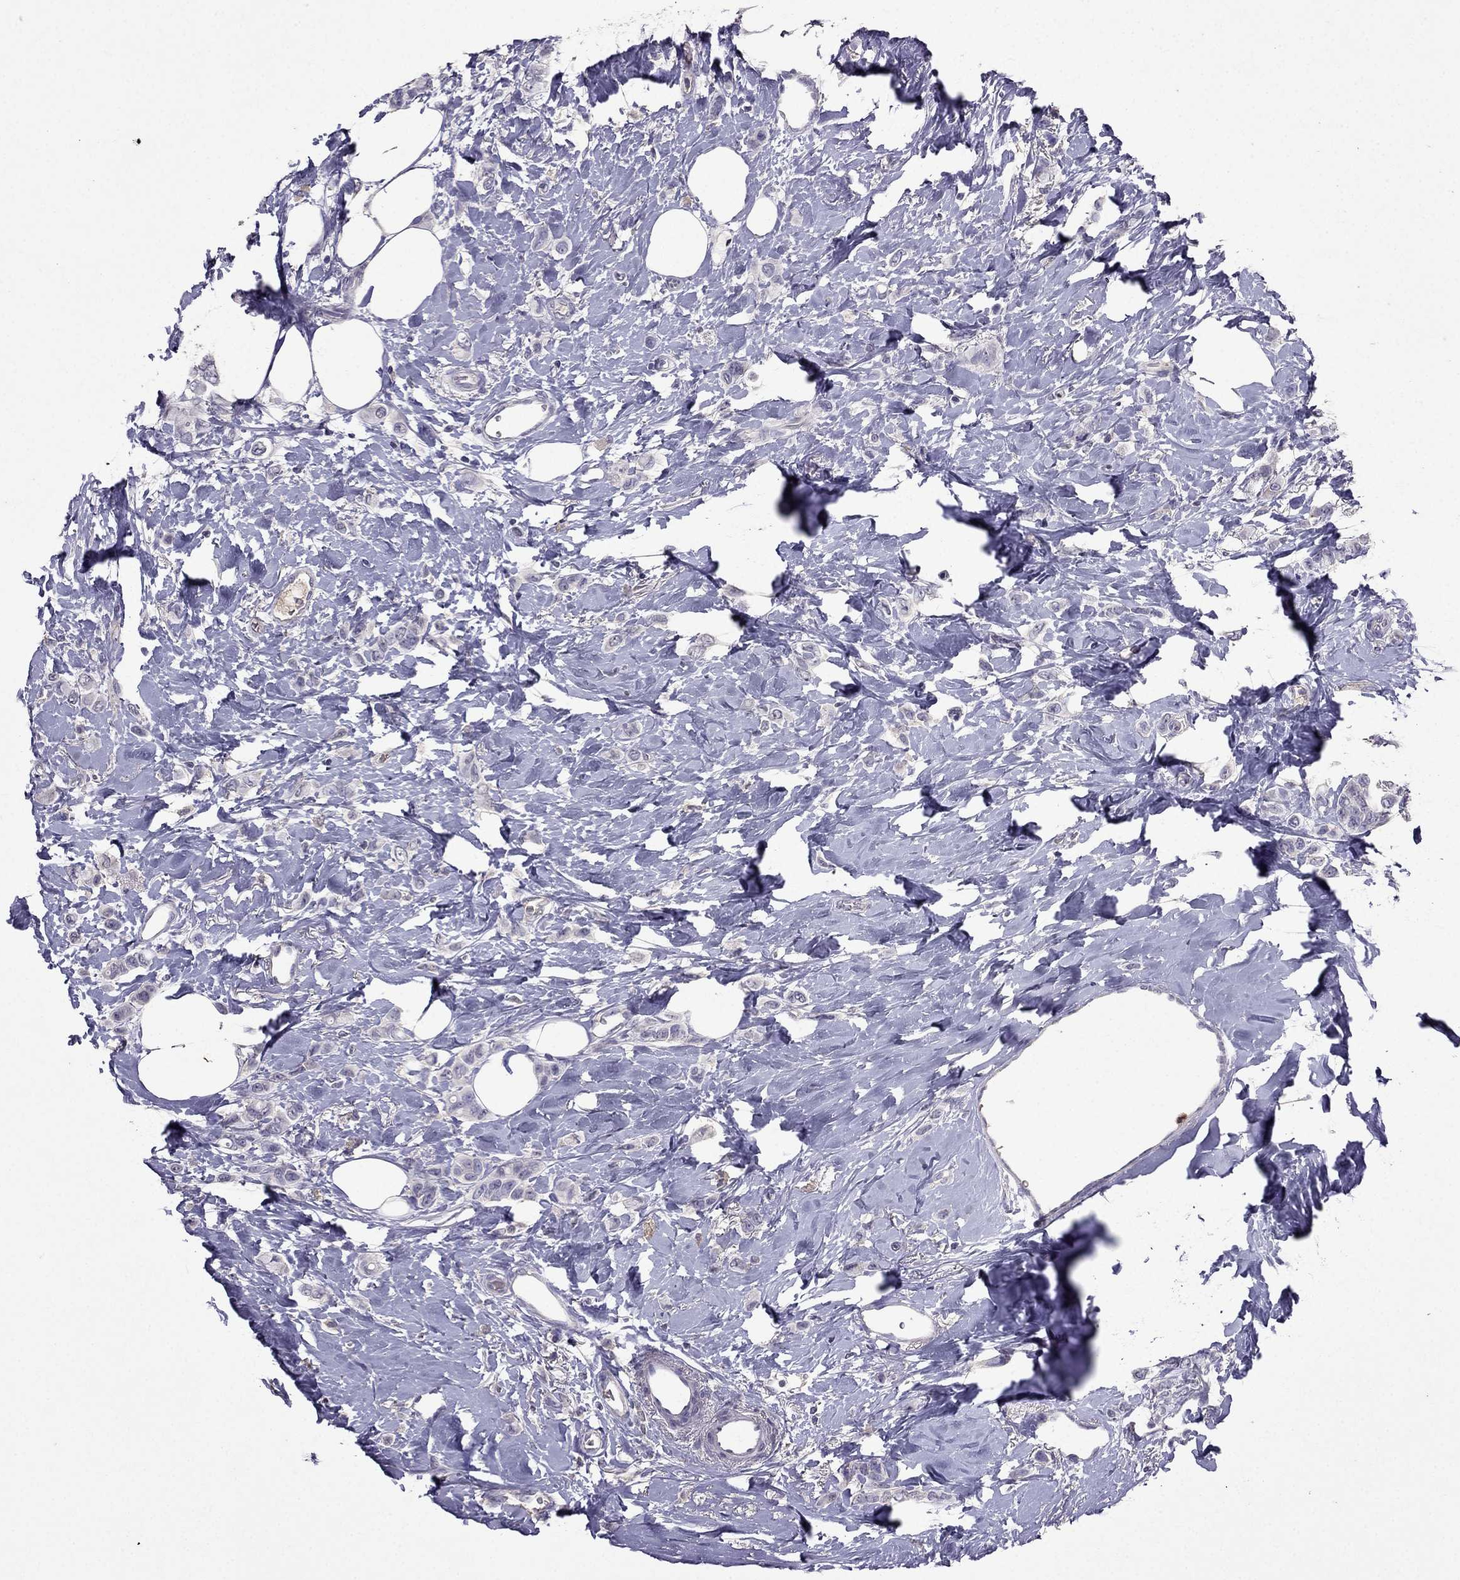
{"staining": {"intensity": "negative", "quantity": "none", "location": "none"}, "tissue": "breast cancer", "cell_type": "Tumor cells", "image_type": "cancer", "snomed": [{"axis": "morphology", "description": "Lobular carcinoma"}, {"axis": "topography", "description": "Breast"}], "caption": "Breast cancer stained for a protein using immunohistochemistry (IHC) reveals no expression tumor cells.", "gene": "RFLNB", "patient": {"sex": "female", "age": 66}}